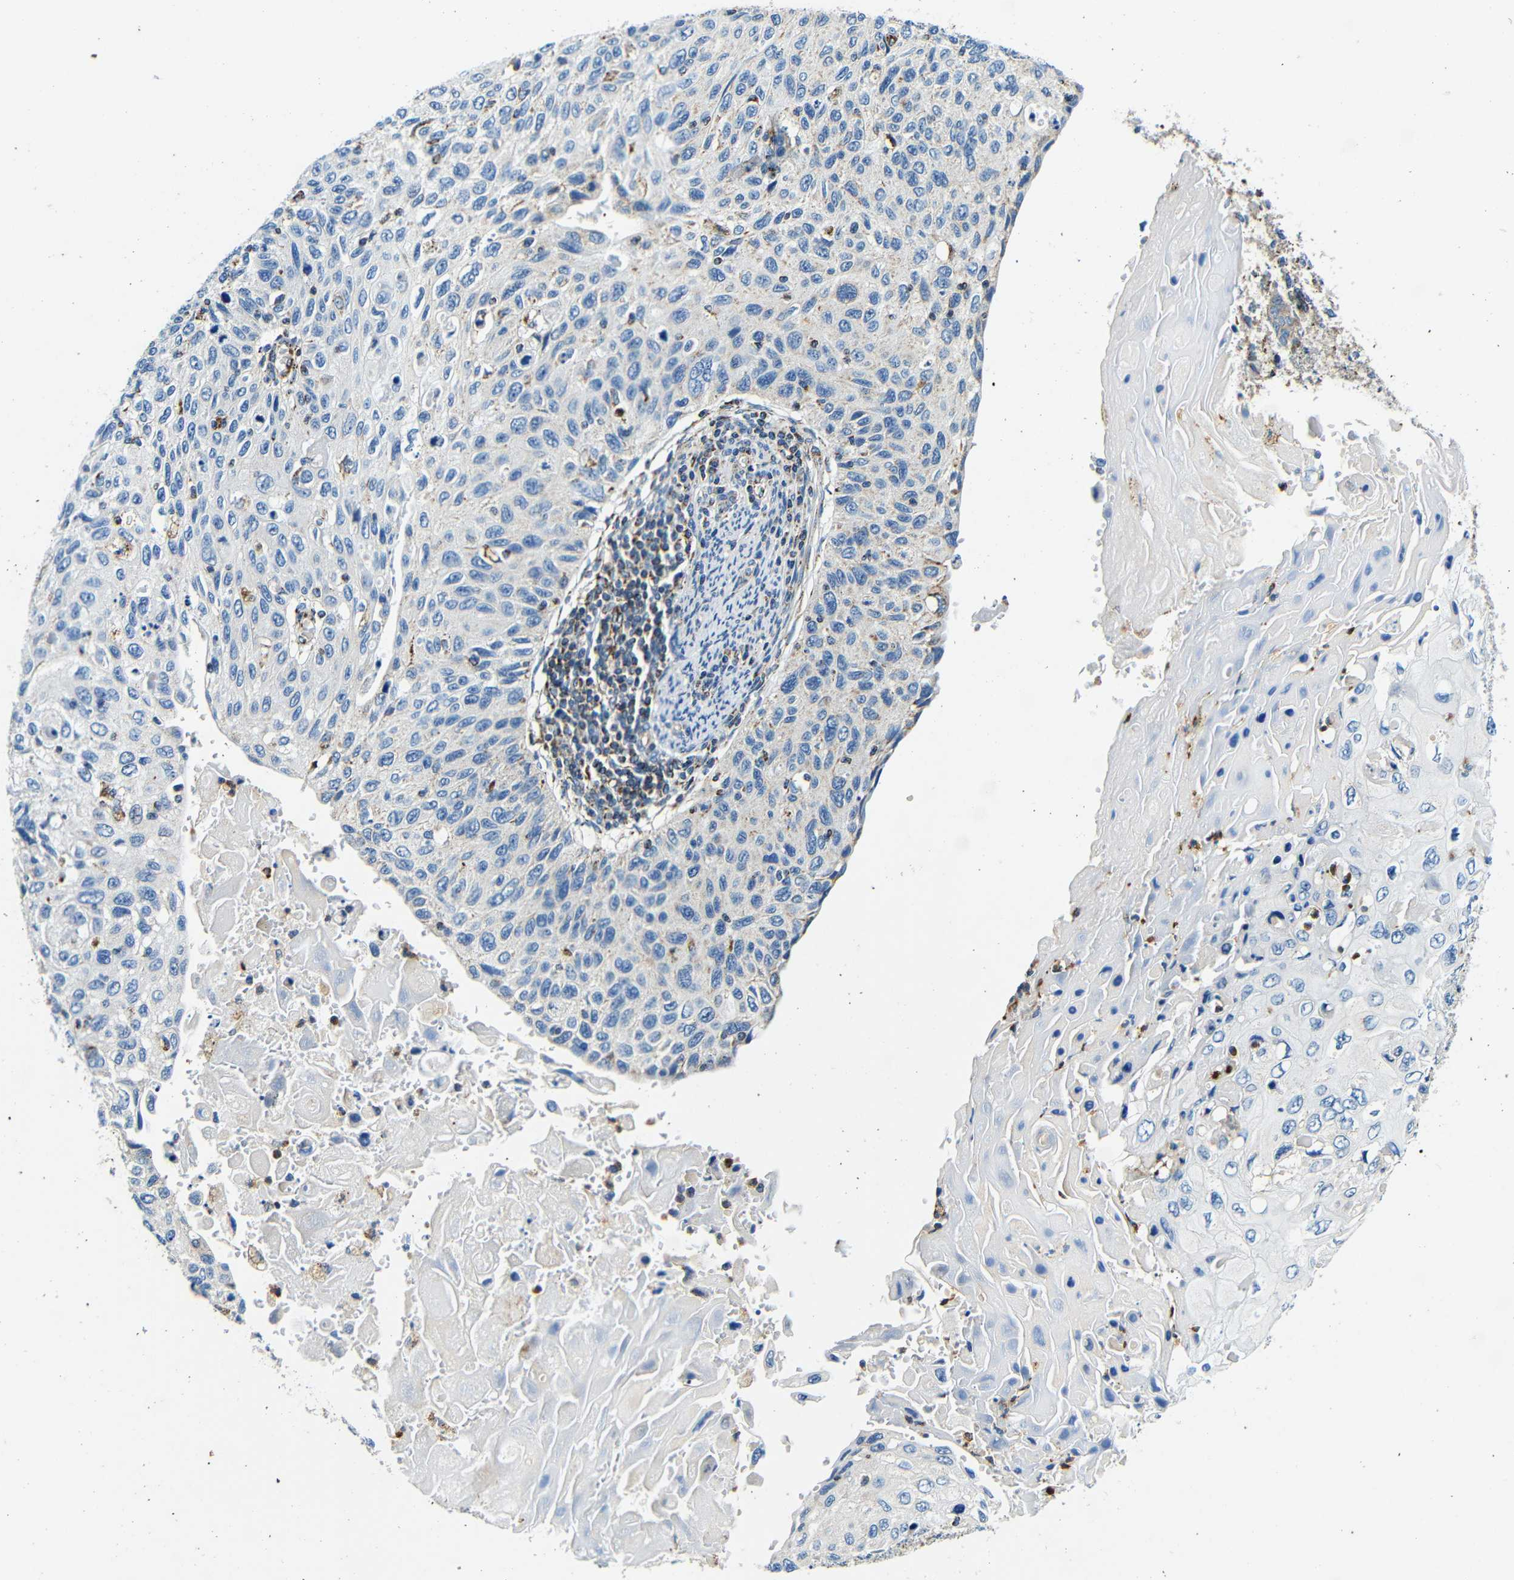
{"staining": {"intensity": "negative", "quantity": "none", "location": "none"}, "tissue": "cervical cancer", "cell_type": "Tumor cells", "image_type": "cancer", "snomed": [{"axis": "morphology", "description": "Squamous cell carcinoma, NOS"}, {"axis": "topography", "description": "Cervix"}], "caption": "A high-resolution image shows immunohistochemistry (IHC) staining of cervical cancer, which demonstrates no significant expression in tumor cells.", "gene": "GALNT18", "patient": {"sex": "female", "age": 70}}